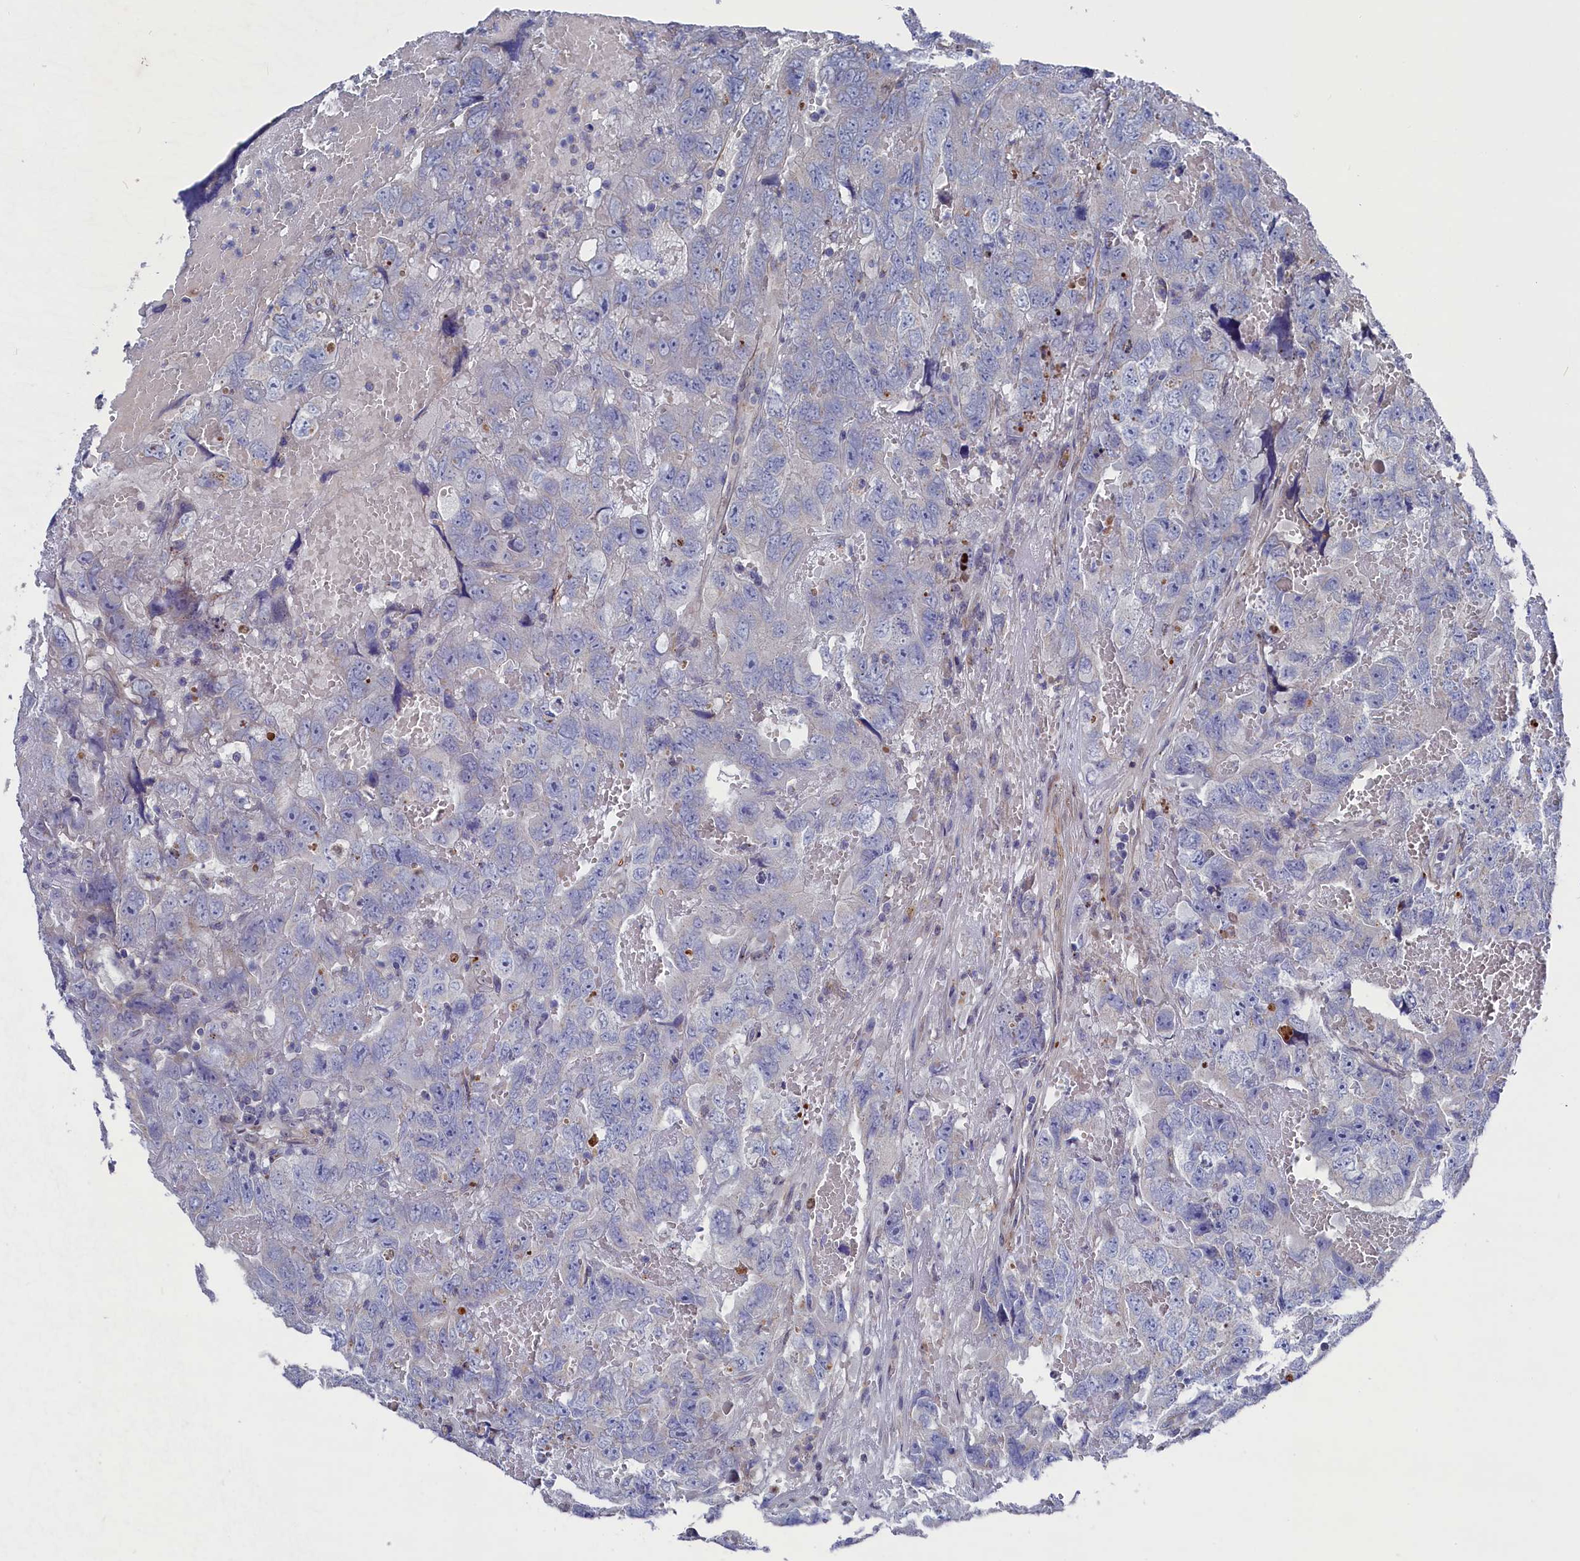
{"staining": {"intensity": "negative", "quantity": "none", "location": "none"}, "tissue": "testis cancer", "cell_type": "Tumor cells", "image_type": "cancer", "snomed": [{"axis": "morphology", "description": "Carcinoma, Embryonal, NOS"}, {"axis": "topography", "description": "Testis"}], "caption": "Tumor cells show no significant positivity in testis cancer.", "gene": "GPR108", "patient": {"sex": "male", "age": 45}}